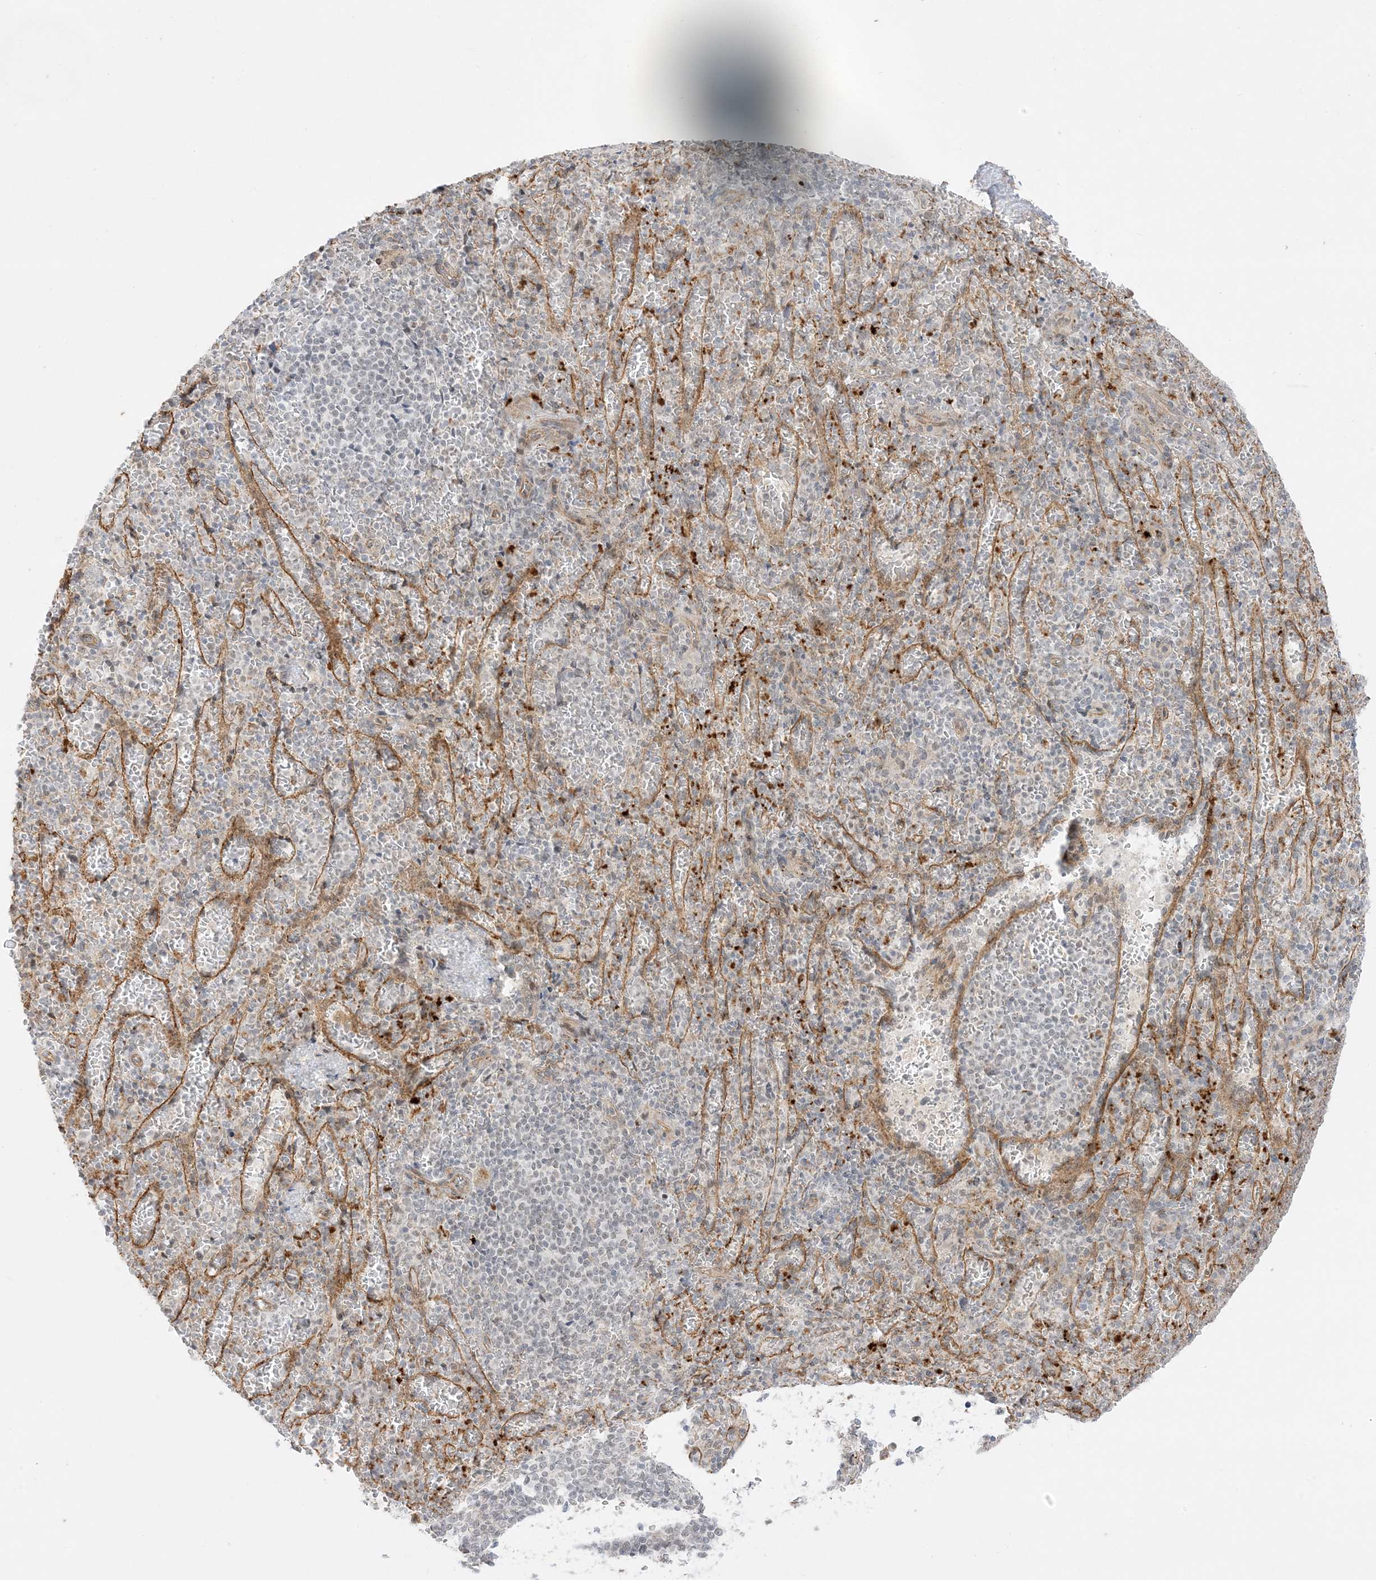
{"staining": {"intensity": "moderate", "quantity": "<25%", "location": "cytoplasmic/membranous"}, "tissue": "spleen", "cell_type": "Cells in red pulp", "image_type": "normal", "snomed": [{"axis": "morphology", "description": "Normal tissue, NOS"}, {"axis": "topography", "description": "Spleen"}], "caption": "DAB (3,3'-diaminobenzidine) immunohistochemical staining of benign human spleen shows moderate cytoplasmic/membranous protein staining in about <25% of cells in red pulp.", "gene": "PTK6", "patient": {"sex": "female", "age": 74}}